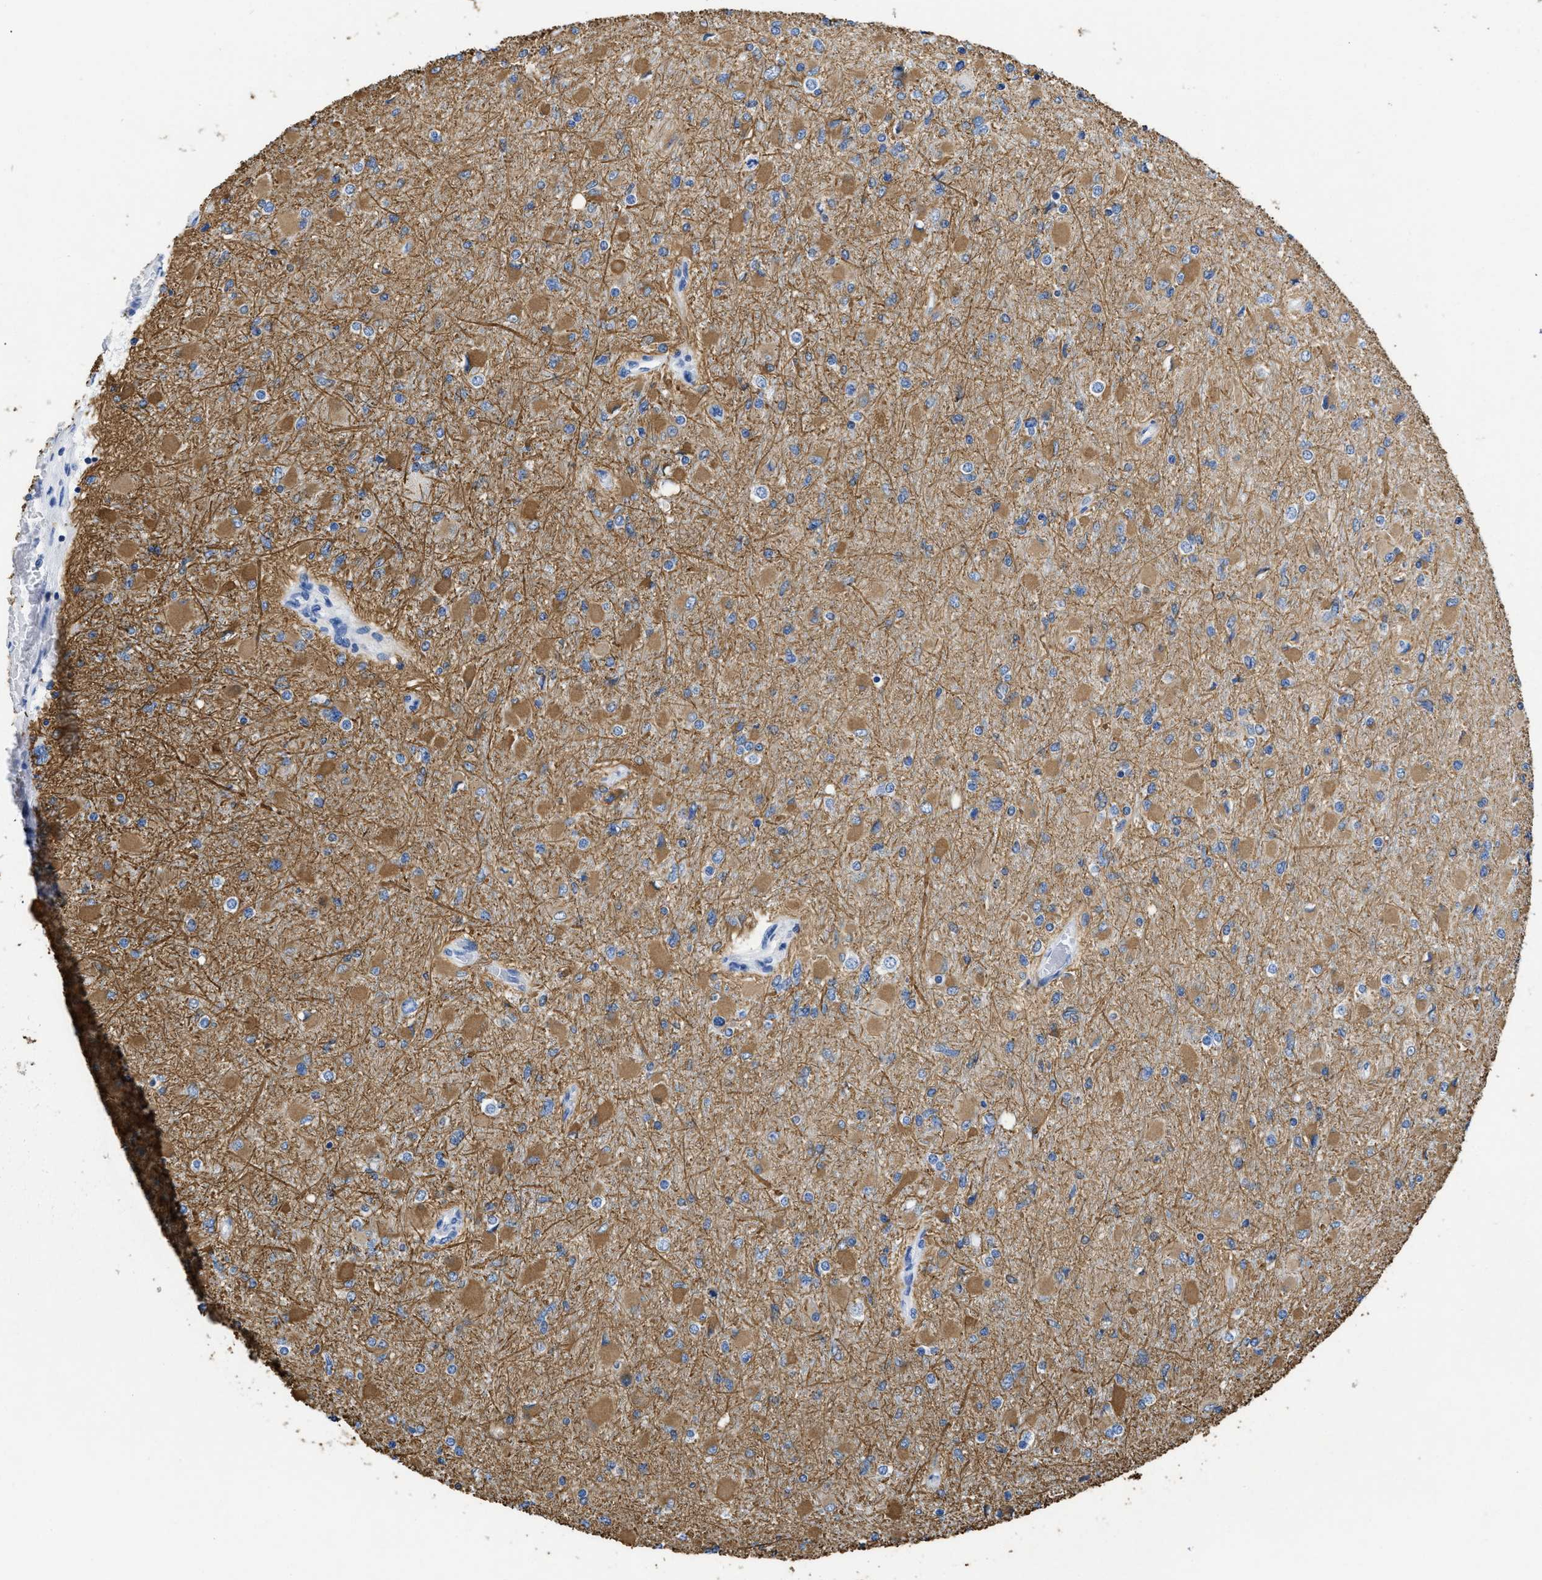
{"staining": {"intensity": "weak", "quantity": ">75%", "location": "cytoplasmic/membranous"}, "tissue": "glioma", "cell_type": "Tumor cells", "image_type": "cancer", "snomed": [{"axis": "morphology", "description": "Glioma, malignant, High grade"}, {"axis": "topography", "description": "Cerebral cortex"}], "caption": "Glioma was stained to show a protein in brown. There is low levels of weak cytoplasmic/membranous positivity in approximately >75% of tumor cells.", "gene": "DLC1", "patient": {"sex": "female", "age": 36}}